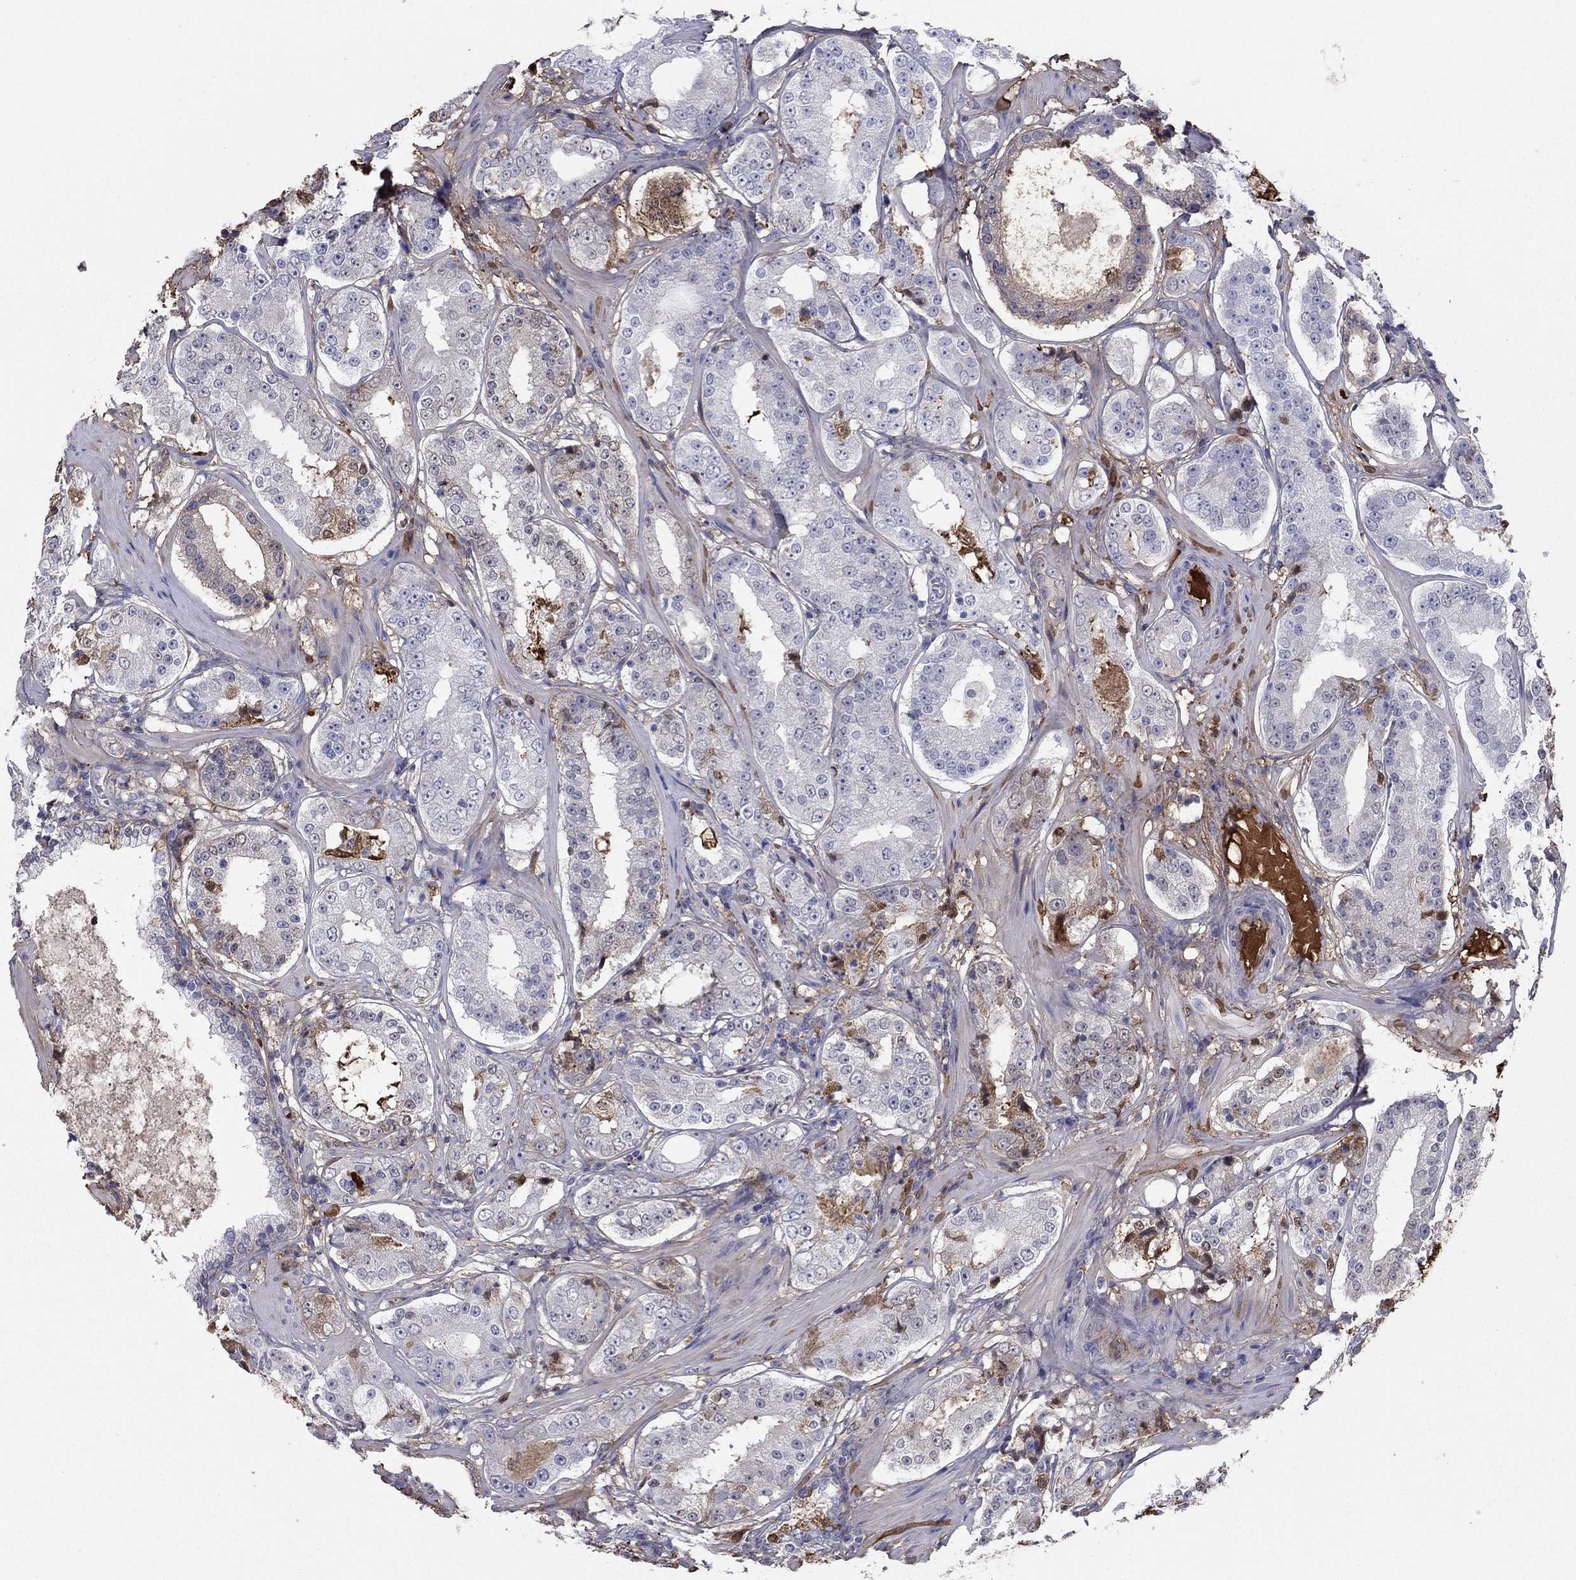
{"staining": {"intensity": "negative", "quantity": "none", "location": "none"}, "tissue": "prostate cancer", "cell_type": "Tumor cells", "image_type": "cancer", "snomed": [{"axis": "morphology", "description": "Adenocarcinoma, Low grade"}, {"axis": "topography", "description": "Prostate"}], "caption": "Micrograph shows no significant protein positivity in tumor cells of low-grade adenocarcinoma (prostate).", "gene": "HPX", "patient": {"sex": "male", "age": 60}}